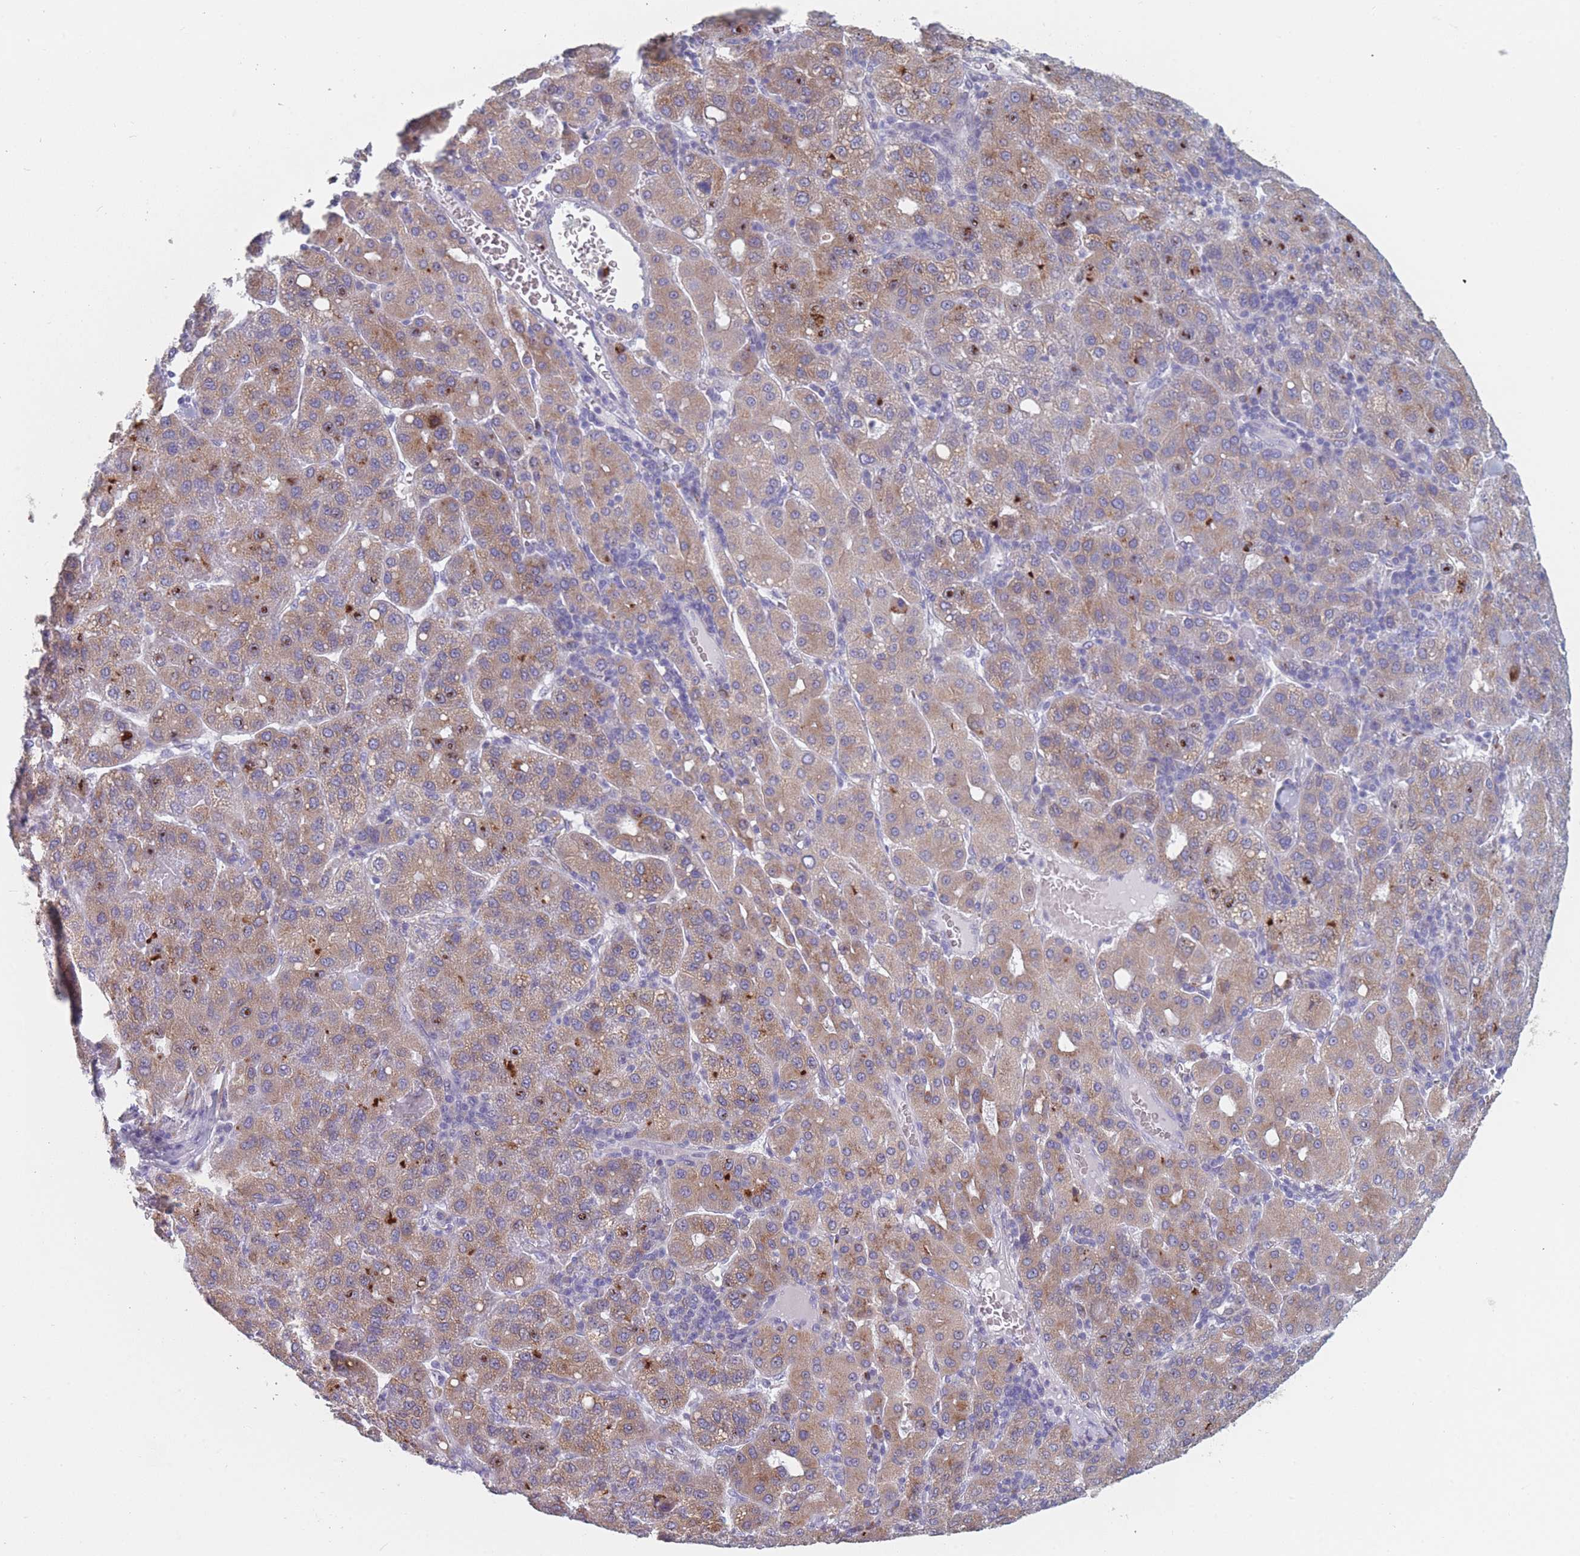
{"staining": {"intensity": "moderate", "quantity": ">75%", "location": "cytoplasmic/membranous"}, "tissue": "liver cancer", "cell_type": "Tumor cells", "image_type": "cancer", "snomed": [{"axis": "morphology", "description": "Carcinoma, Hepatocellular, NOS"}, {"axis": "topography", "description": "Liver"}], "caption": "DAB (3,3'-diaminobenzidine) immunohistochemical staining of human liver hepatocellular carcinoma reveals moderate cytoplasmic/membranous protein expression in approximately >75% of tumor cells.", "gene": "TMED10", "patient": {"sex": "male", "age": 65}}